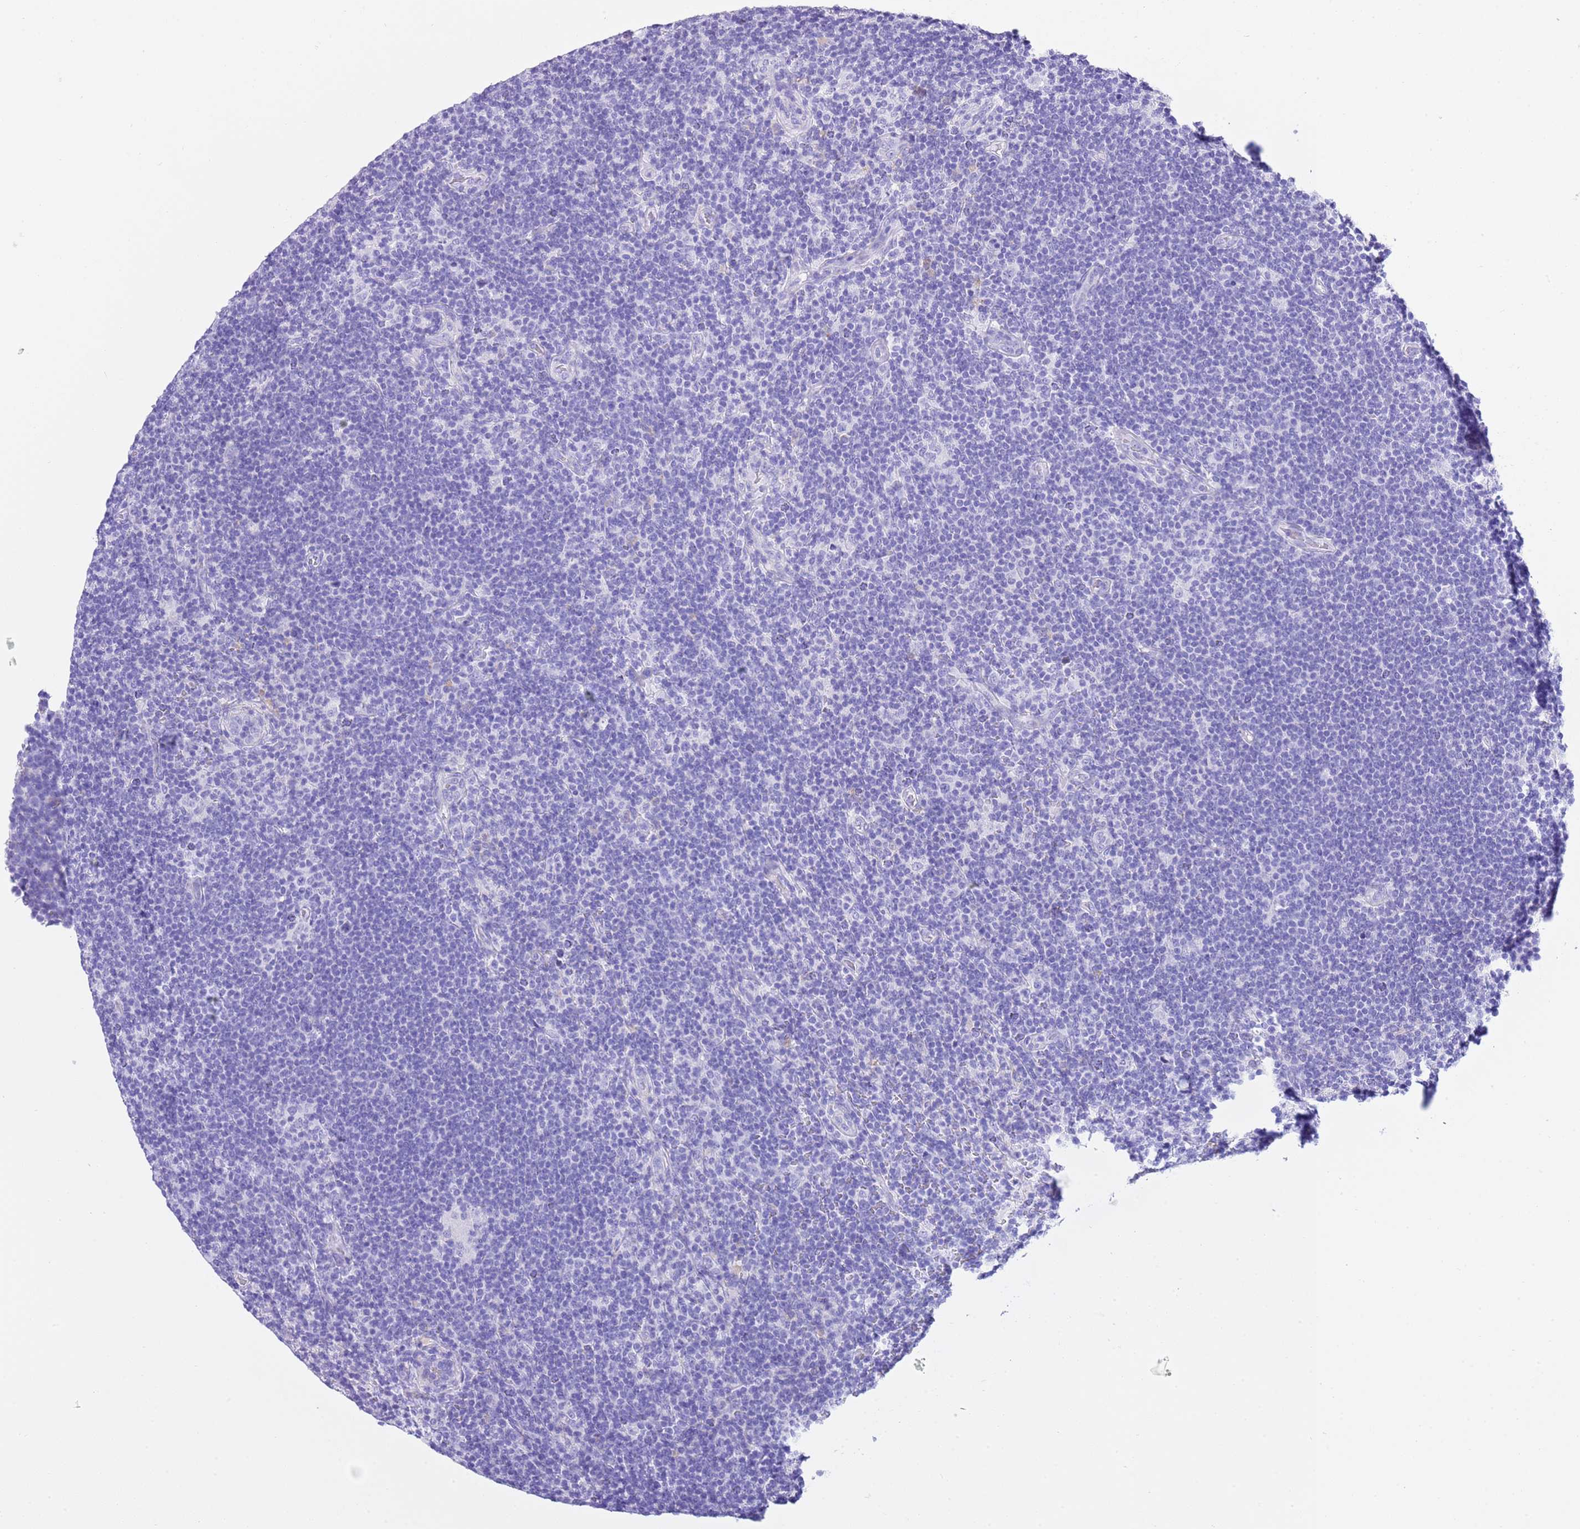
{"staining": {"intensity": "negative", "quantity": "none", "location": "none"}, "tissue": "lymphoma", "cell_type": "Tumor cells", "image_type": "cancer", "snomed": [{"axis": "morphology", "description": "Hodgkin's disease, NOS"}, {"axis": "topography", "description": "Lymph node"}], "caption": "This image is of lymphoma stained with immunohistochemistry (IHC) to label a protein in brown with the nuclei are counter-stained blue. There is no positivity in tumor cells.", "gene": "KCNC1", "patient": {"sex": "female", "age": 57}}